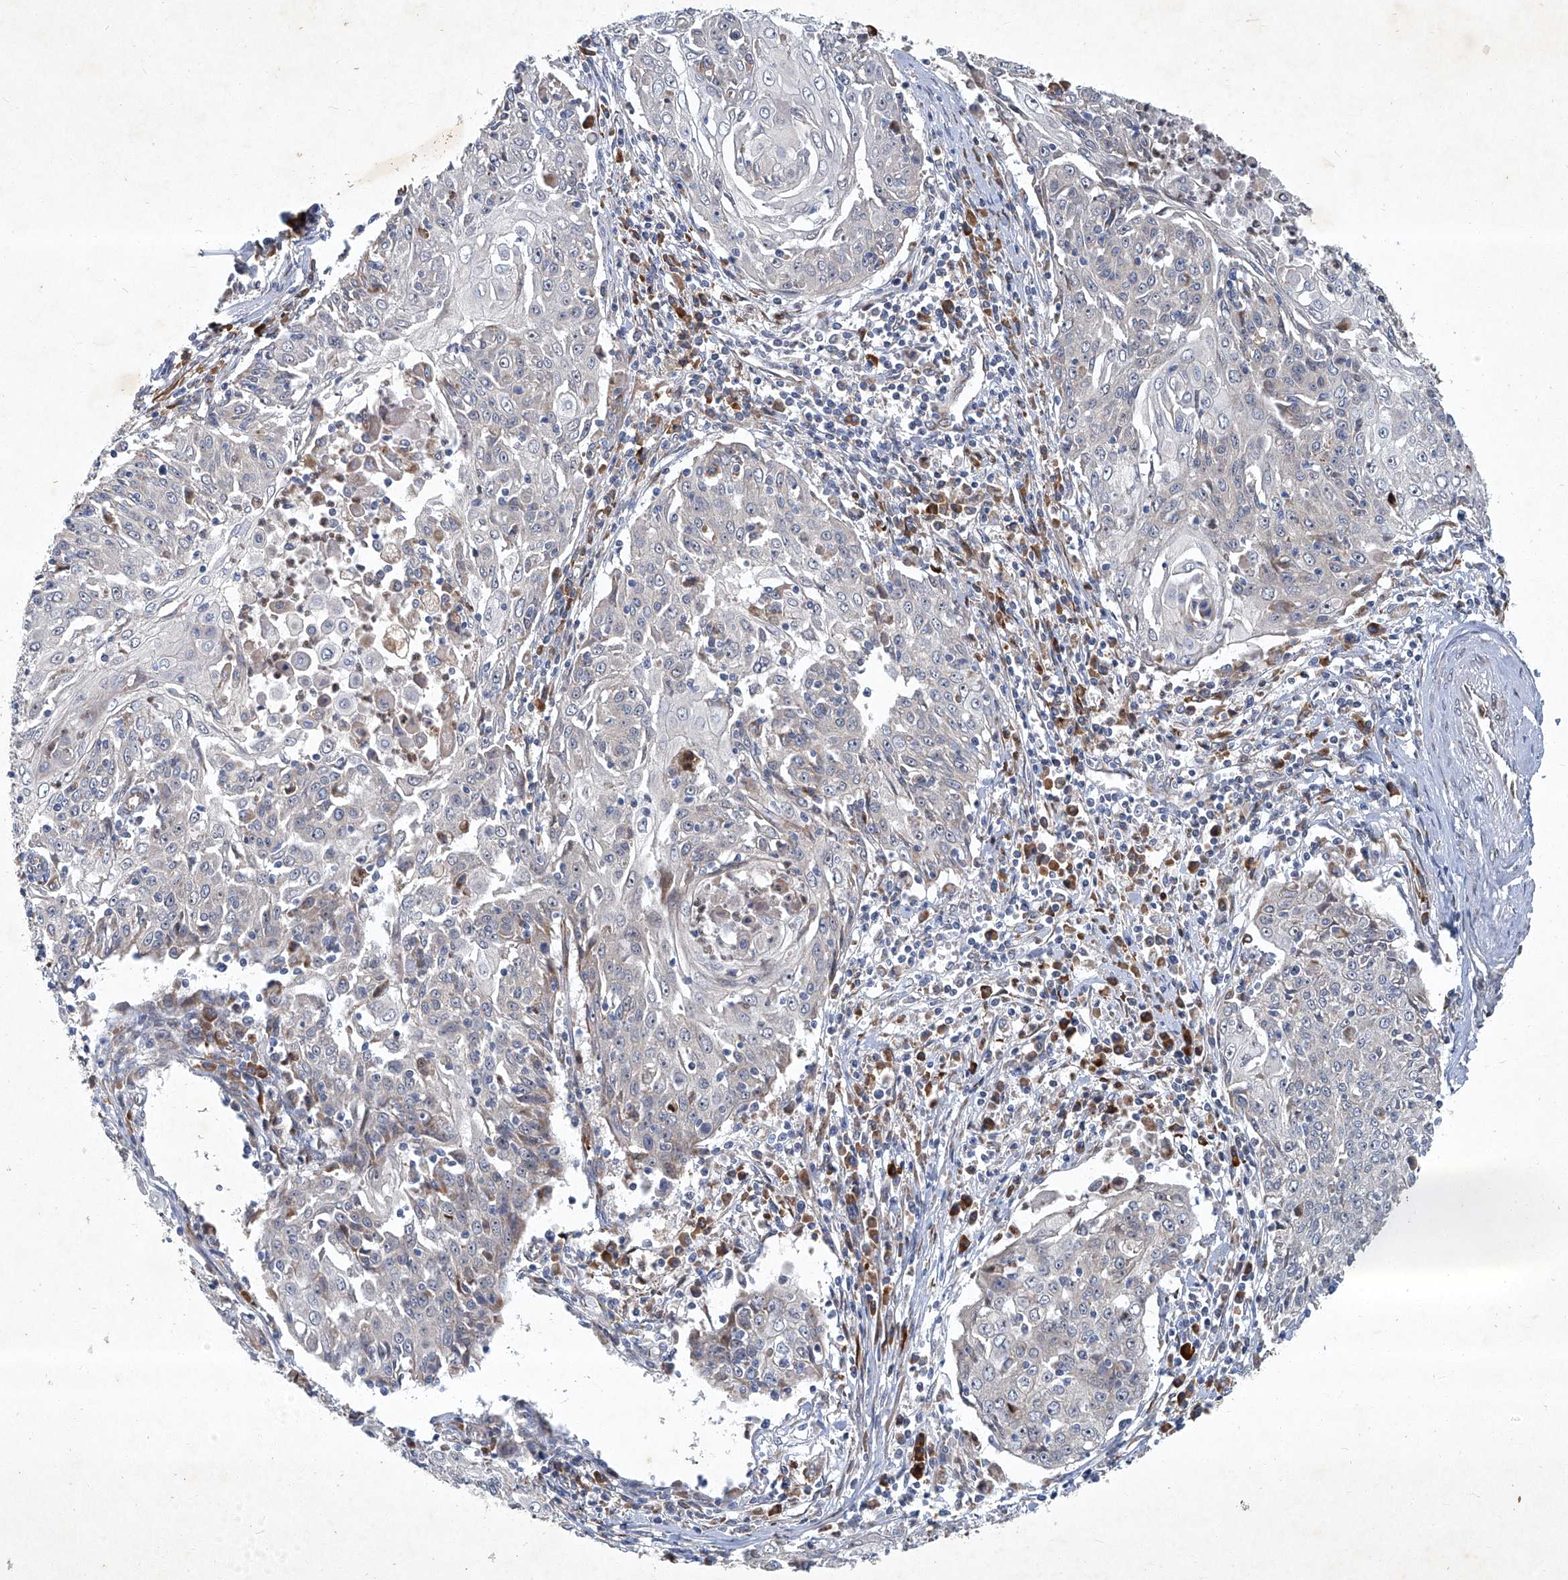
{"staining": {"intensity": "negative", "quantity": "none", "location": "none"}, "tissue": "cervical cancer", "cell_type": "Tumor cells", "image_type": "cancer", "snomed": [{"axis": "morphology", "description": "Squamous cell carcinoma, NOS"}, {"axis": "topography", "description": "Cervix"}], "caption": "This is an IHC image of squamous cell carcinoma (cervical). There is no positivity in tumor cells.", "gene": "GPR132", "patient": {"sex": "female", "age": 48}}